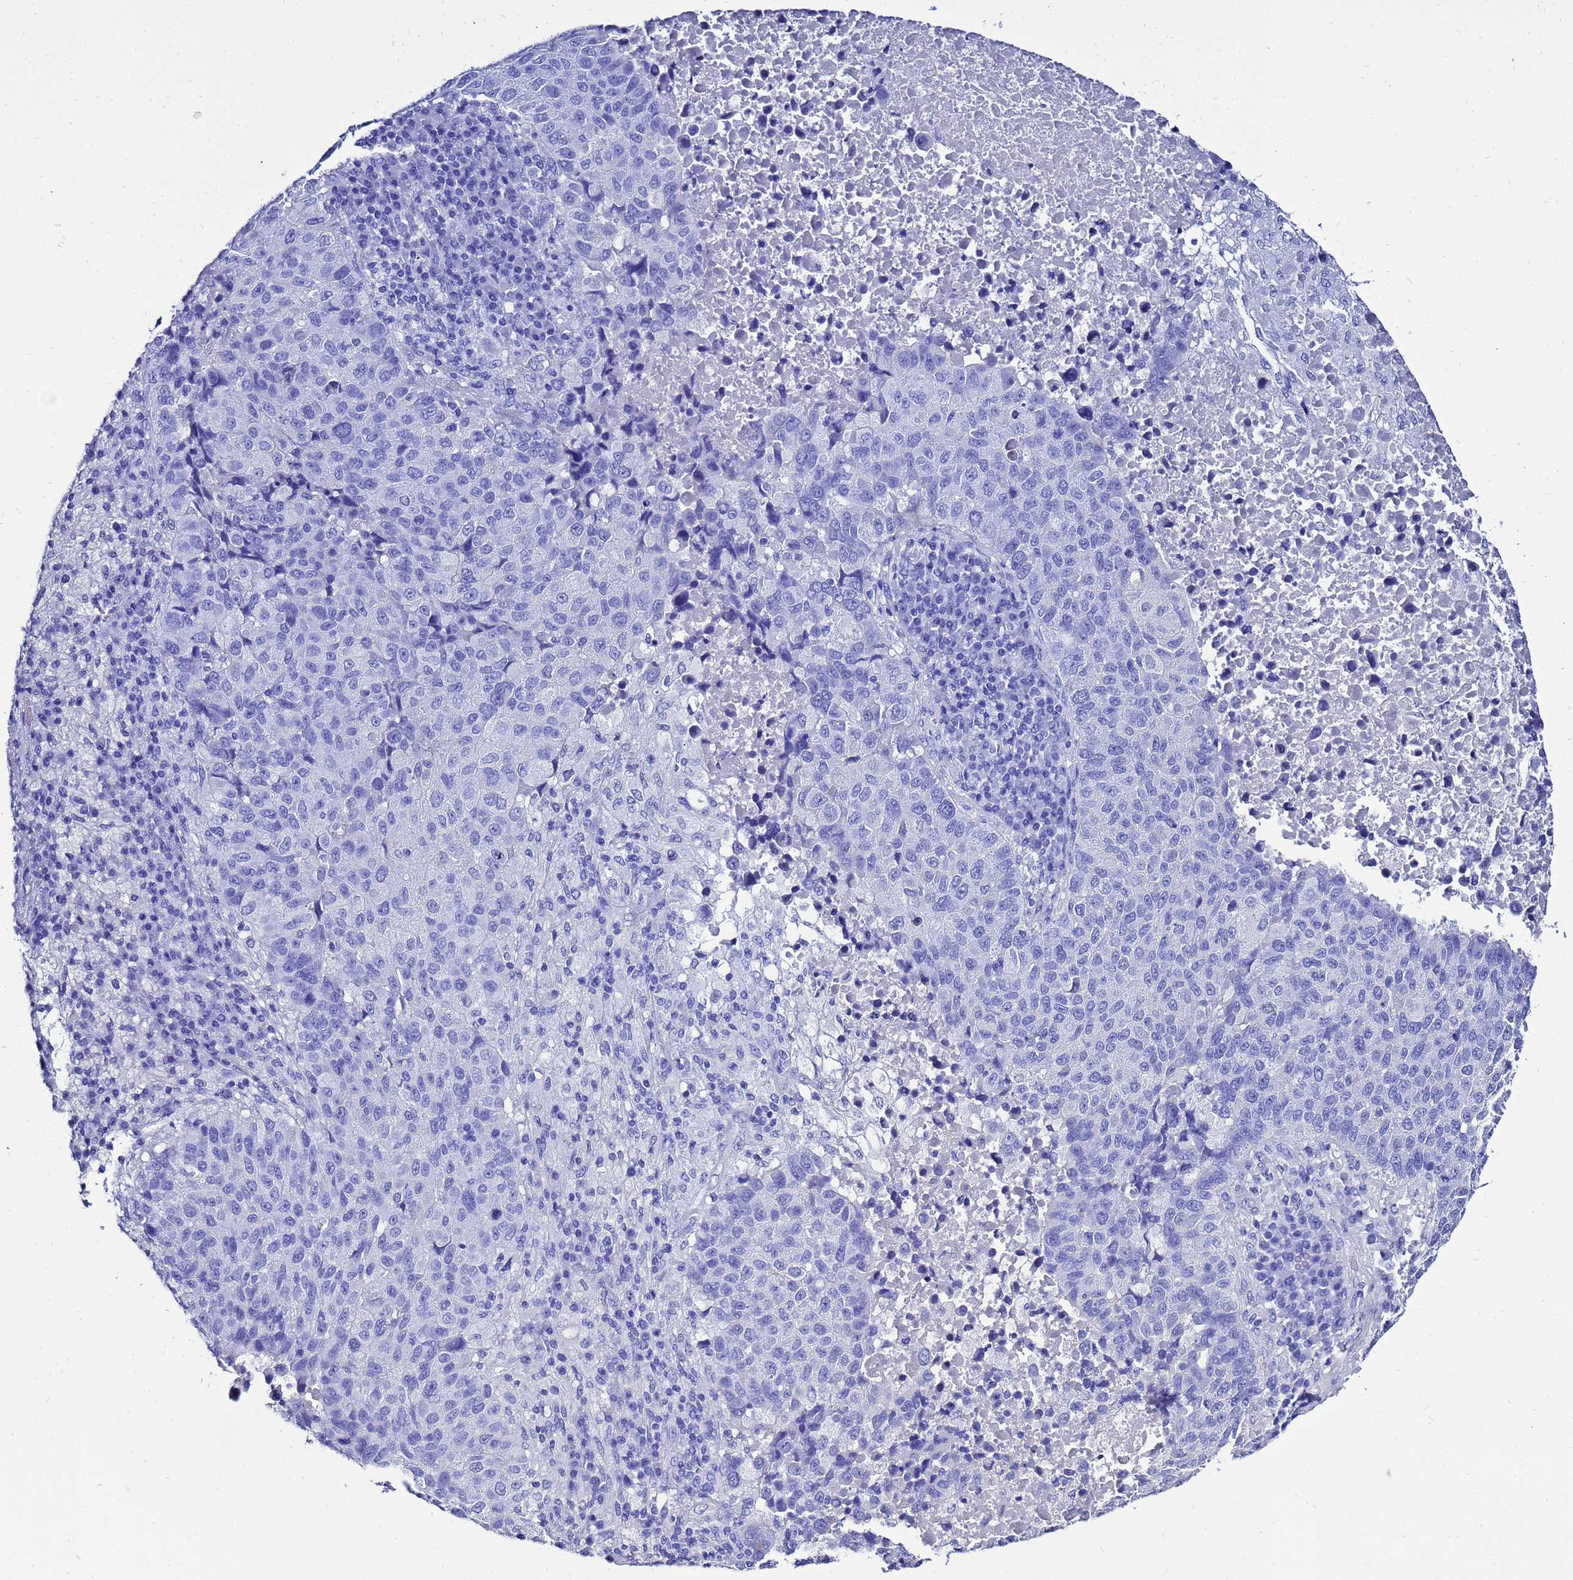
{"staining": {"intensity": "negative", "quantity": "none", "location": "none"}, "tissue": "lung cancer", "cell_type": "Tumor cells", "image_type": "cancer", "snomed": [{"axis": "morphology", "description": "Squamous cell carcinoma, NOS"}, {"axis": "topography", "description": "Lung"}], "caption": "Immunohistochemistry of human lung cancer (squamous cell carcinoma) reveals no expression in tumor cells.", "gene": "LIPF", "patient": {"sex": "male", "age": 73}}